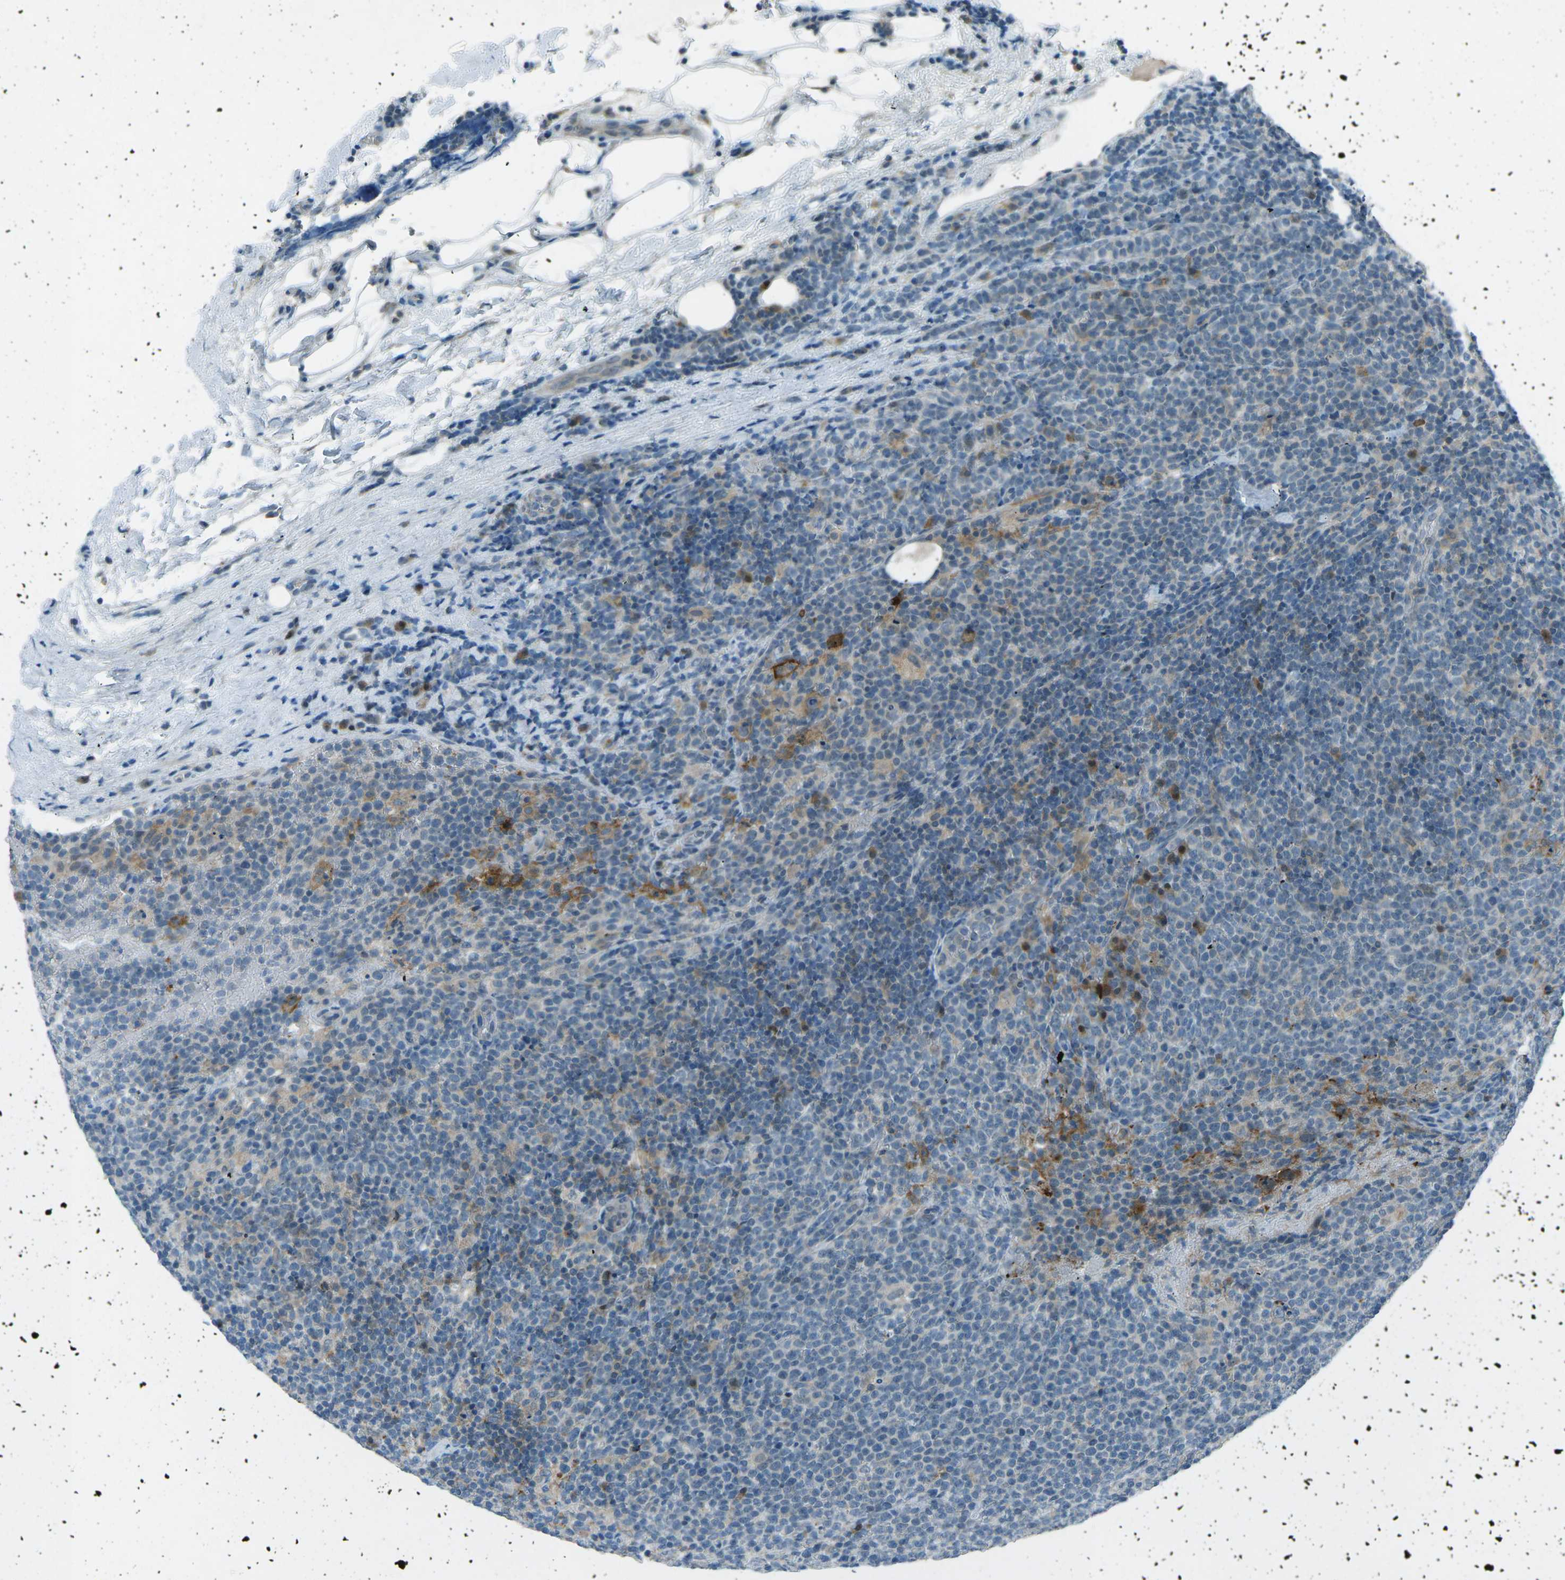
{"staining": {"intensity": "moderate", "quantity": "<25%", "location": "cytoplasmic/membranous"}, "tissue": "lymphoma", "cell_type": "Tumor cells", "image_type": "cancer", "snomed": [{"axis": "morphology", "description": "Malignant lymphoma, non-Hodgkin's type, High grade"}, {"axis": "topography", "description": "Lymph node"}], "caption": "The photomicrograph reveals immunohistochemical staining of lymphoma. There is moderate cytoplasmic/membranous positivity is appreciated in approximately <25% of tumor cells. (DAB (3,3'-diaminobenzidine) = brown stain, brightfield microscopy at high magnification).", "gene": "PRKCA", "patient": {"sex": "male", "age": 61}}